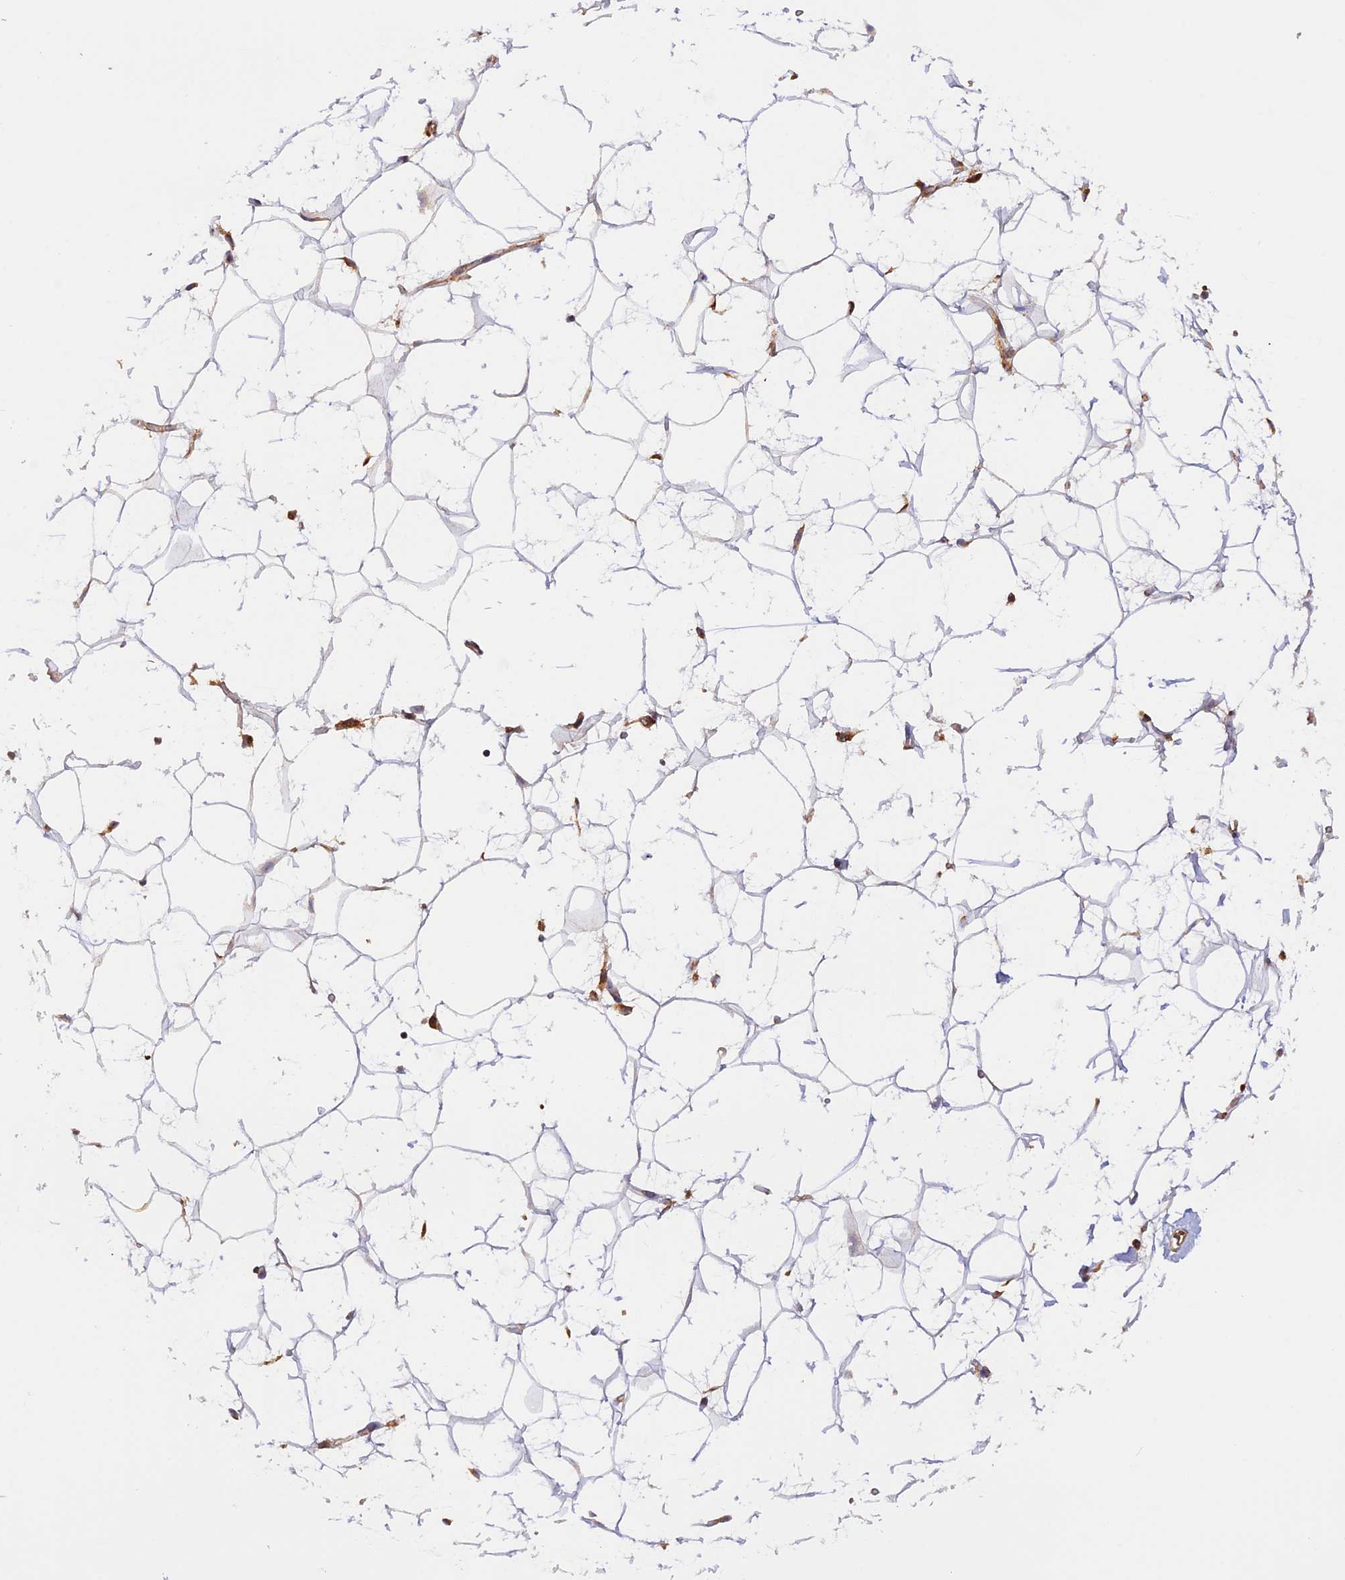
{"staining": {"intensity": "weak", "quantity": "25%-75%", "location": "cytoplasmic/membranous"}, "tissue": "adipose tissue", "cell_type": "Adipocytes", "image_type": "normal", "snomed": [{"axis": "morphology", "description": "Normal tissue, NOS"}, {"axis": "topography", "description": "Breast"}], "caption": "This histopathology image shows immunohistochemistry (IHC) staining of benign adipose tissue, with low weak cytoplasmic/membranous expression in about 25%-75% of adipocytes.", "gene": "RPL5", "patient": {"sex": "female", "age": 26}}